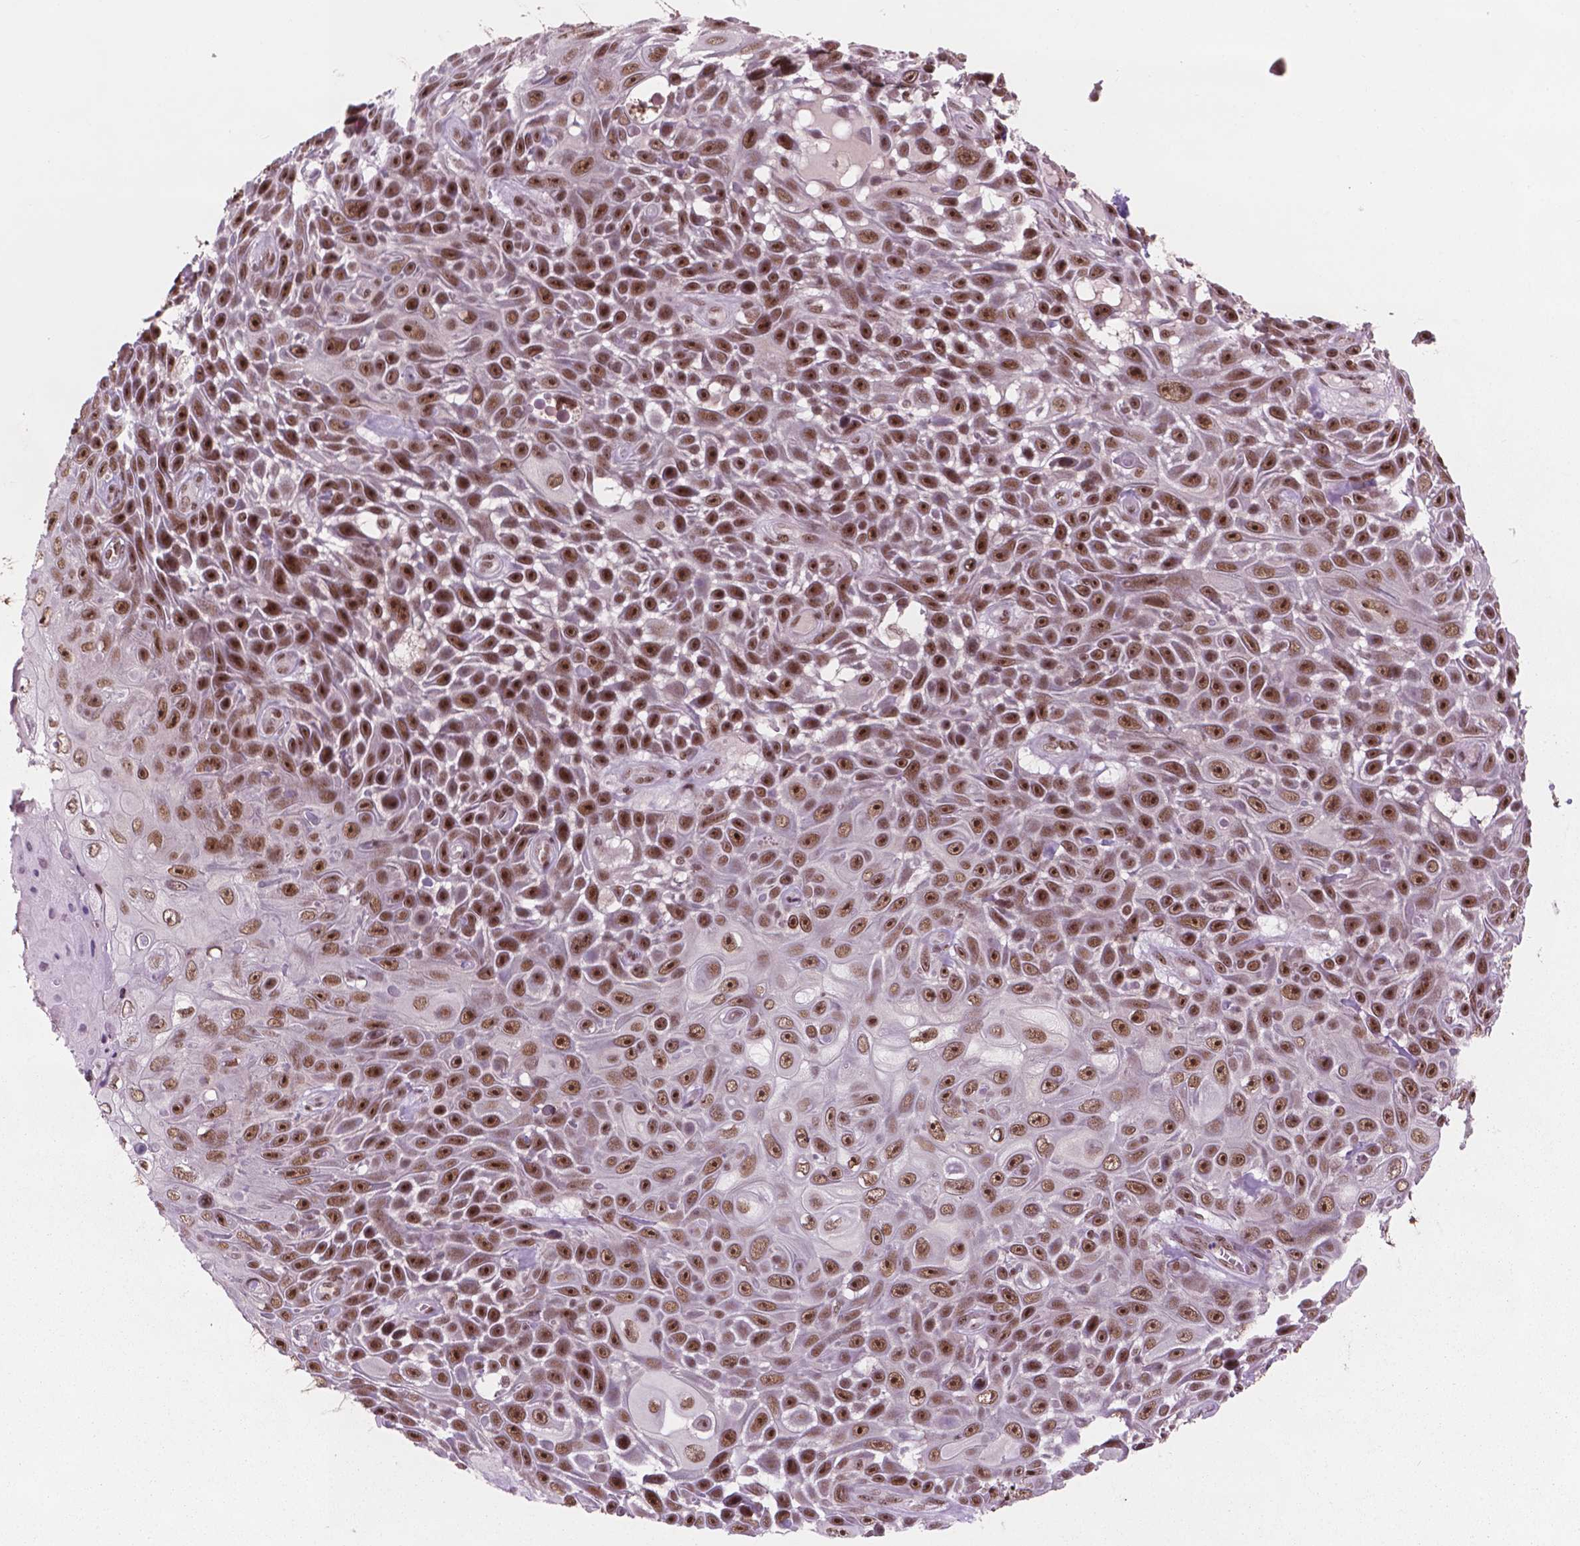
{"staining": {"intensity": "strong", "quantity": ">75%", "location": "nuclear"}, "tissue": "skin cancer", "cell_type": "Tumor cells", "image_type": "cancer", "snomed": [{"axis": "morphology", "description": "Squamous cell carcinoma, NOS"}, {"axis": "topography", "description": "Skin"}], "caption": "Protein staining shows strong nuclear expression in approximately >75% of tumor cells in skin cancer. Nuclei are stained in blue.", "gene": "POLR2E", "patient": {"sex": "male", "age": 82}}